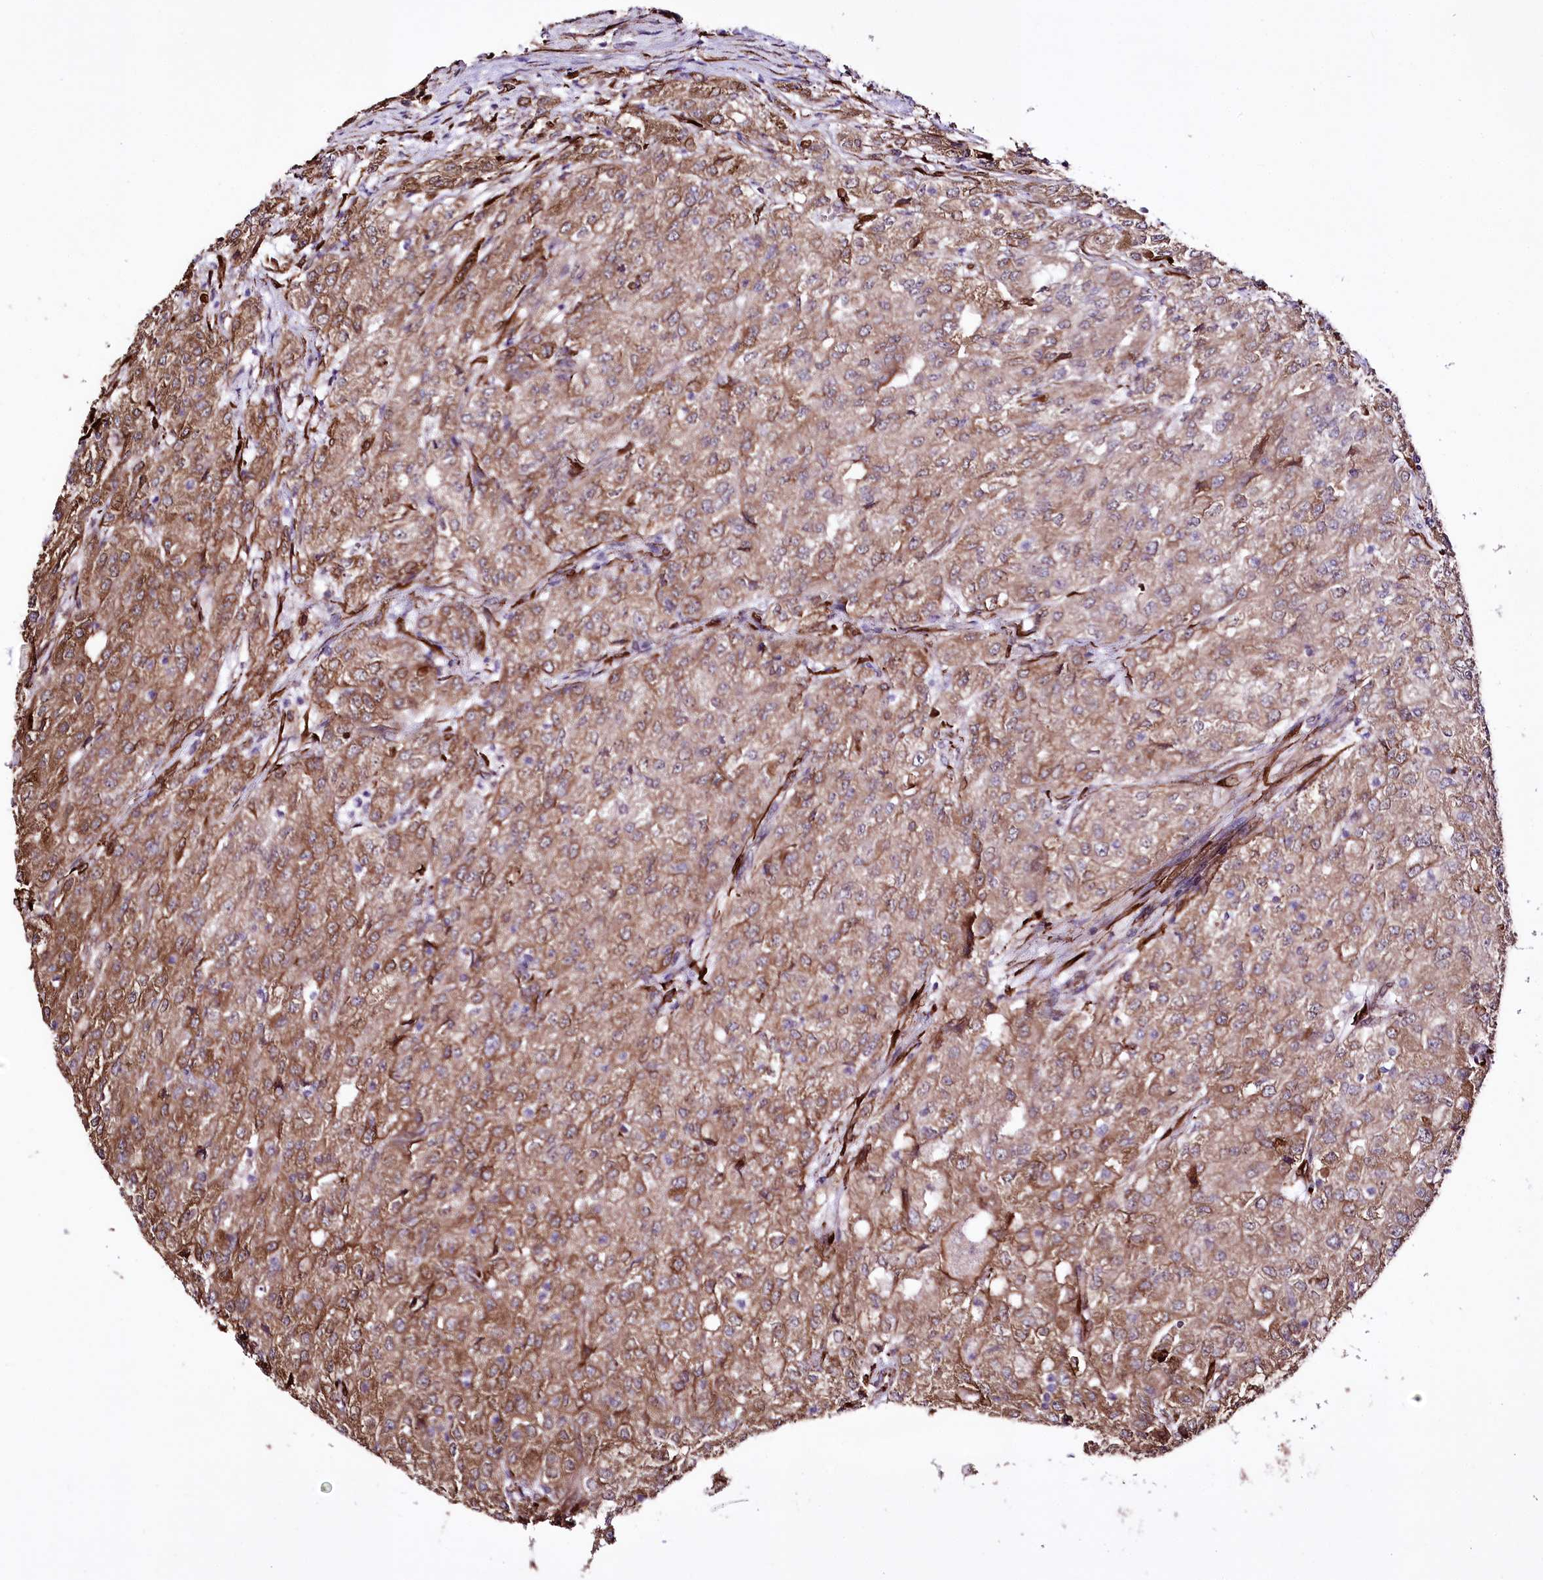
{"staining": {"intensity": "moderate", "quantity": ">75%", "location": "cytoplasmic/membranous"}, "tissue": "renal cancer", "cell_type": "Tumor cells", "image_type": "cancer", "snomed": [{"axis": "morphology", "description": "Adenocarcinoma, NOS"}, {"axis": "topography", "description": "Kidney"}], "caption": "This histopathology image exhibits immunohistochemistry staining of human renal adenocarcinoma, with medium moderate cytoplasmic/membranous expression in about >75% of tumor cells.", "gene": "WWC1", "patient": {"sex": "female", "age": 54}}